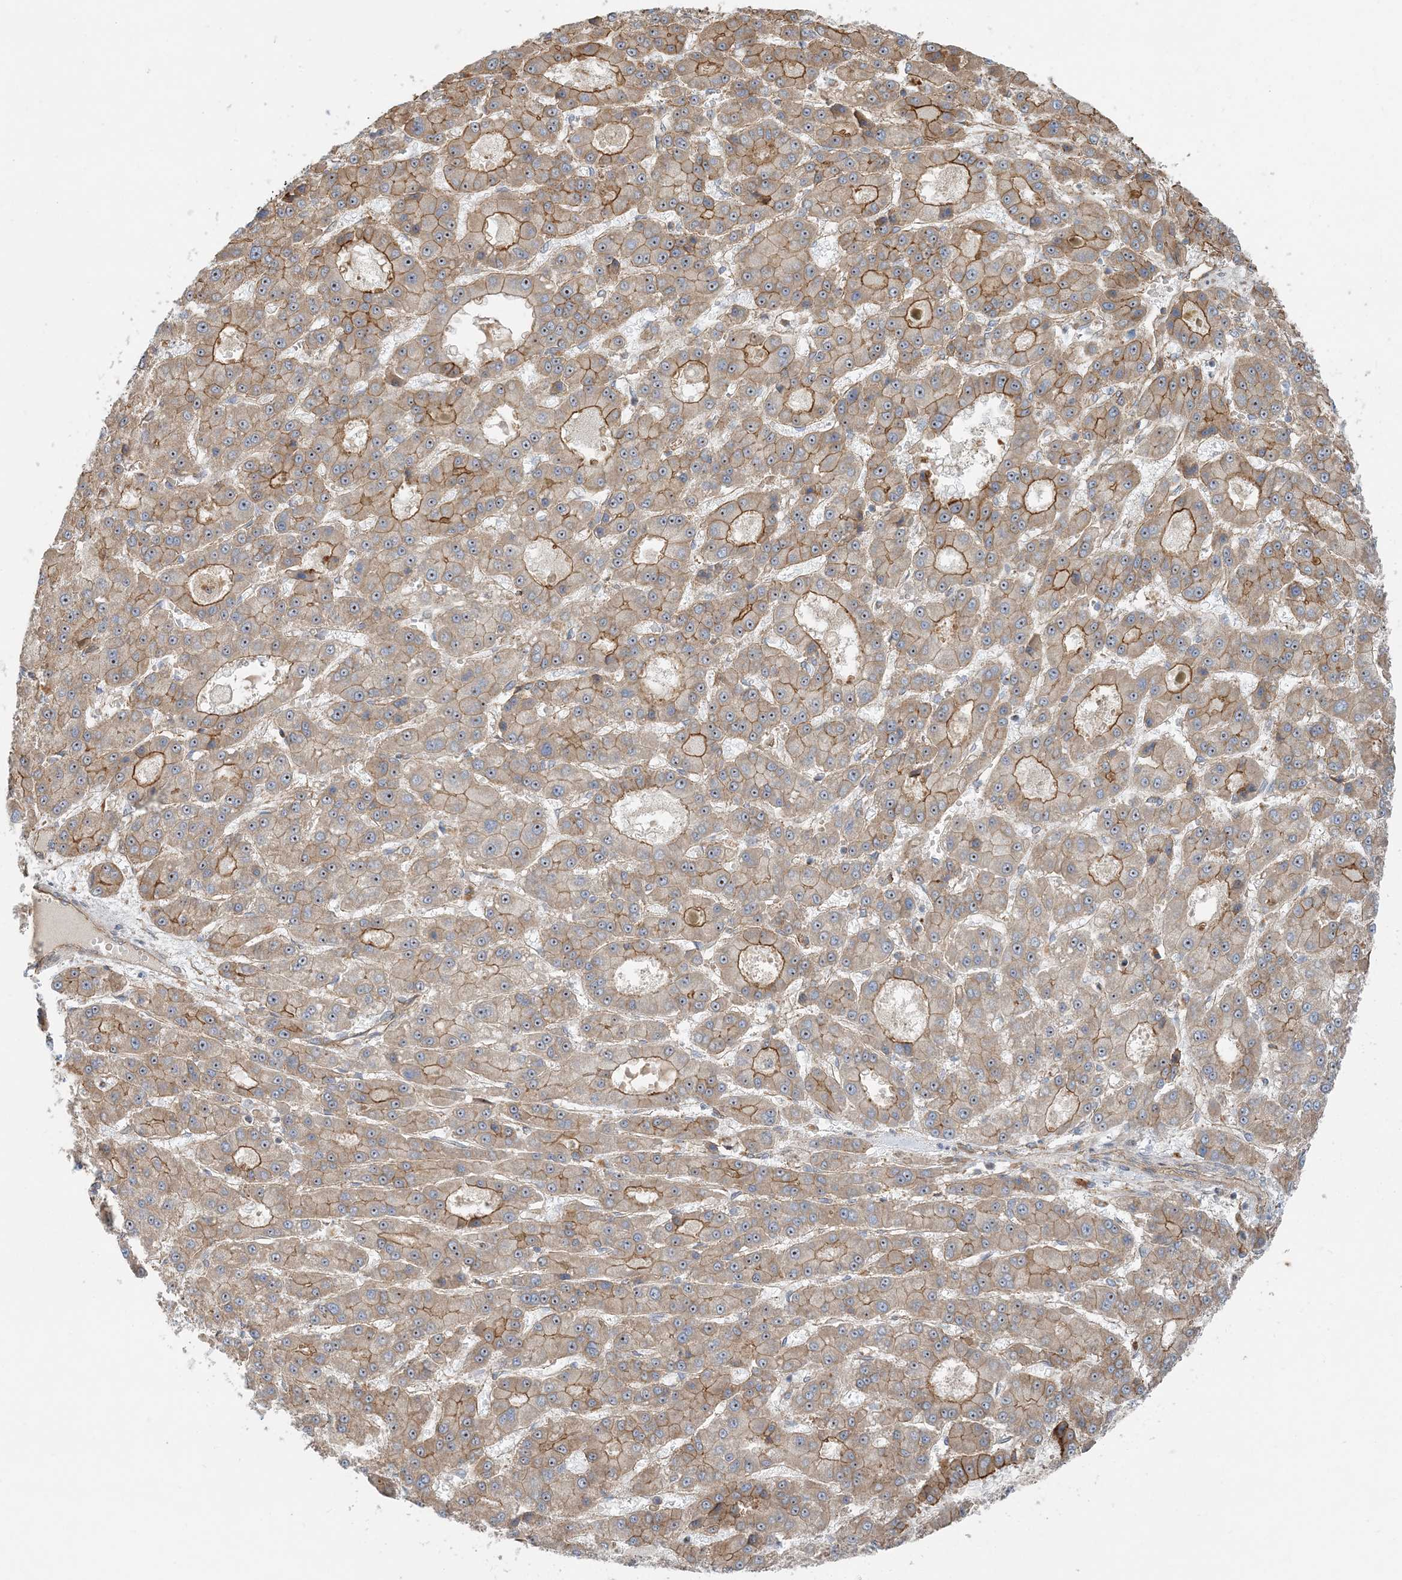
{"staining": {"intensity": "moderate", "quantity": "25%-75%", "location": "cytoplasmic/membranous"}, "tissue": "liver cancer", "cell_type": "Tumor cells", "image_type": "cancer", "snomed": [{"axis": "morphology", "description": "Carcinoma, Hepatocellular, NOS"}, {"axis": "topography", "description": "Liver"}], "caption": "DAB (3,3'-diaminobenzidine) immunohistochemical staining of liver cancer (hepatocellular carcinoma) reveals moderate cytoplasmic/membranous protein staining in approximately 25%-75% of tumor cells.", "gene": "MYL5", "patient": {"sex": "male", "age": 70}}